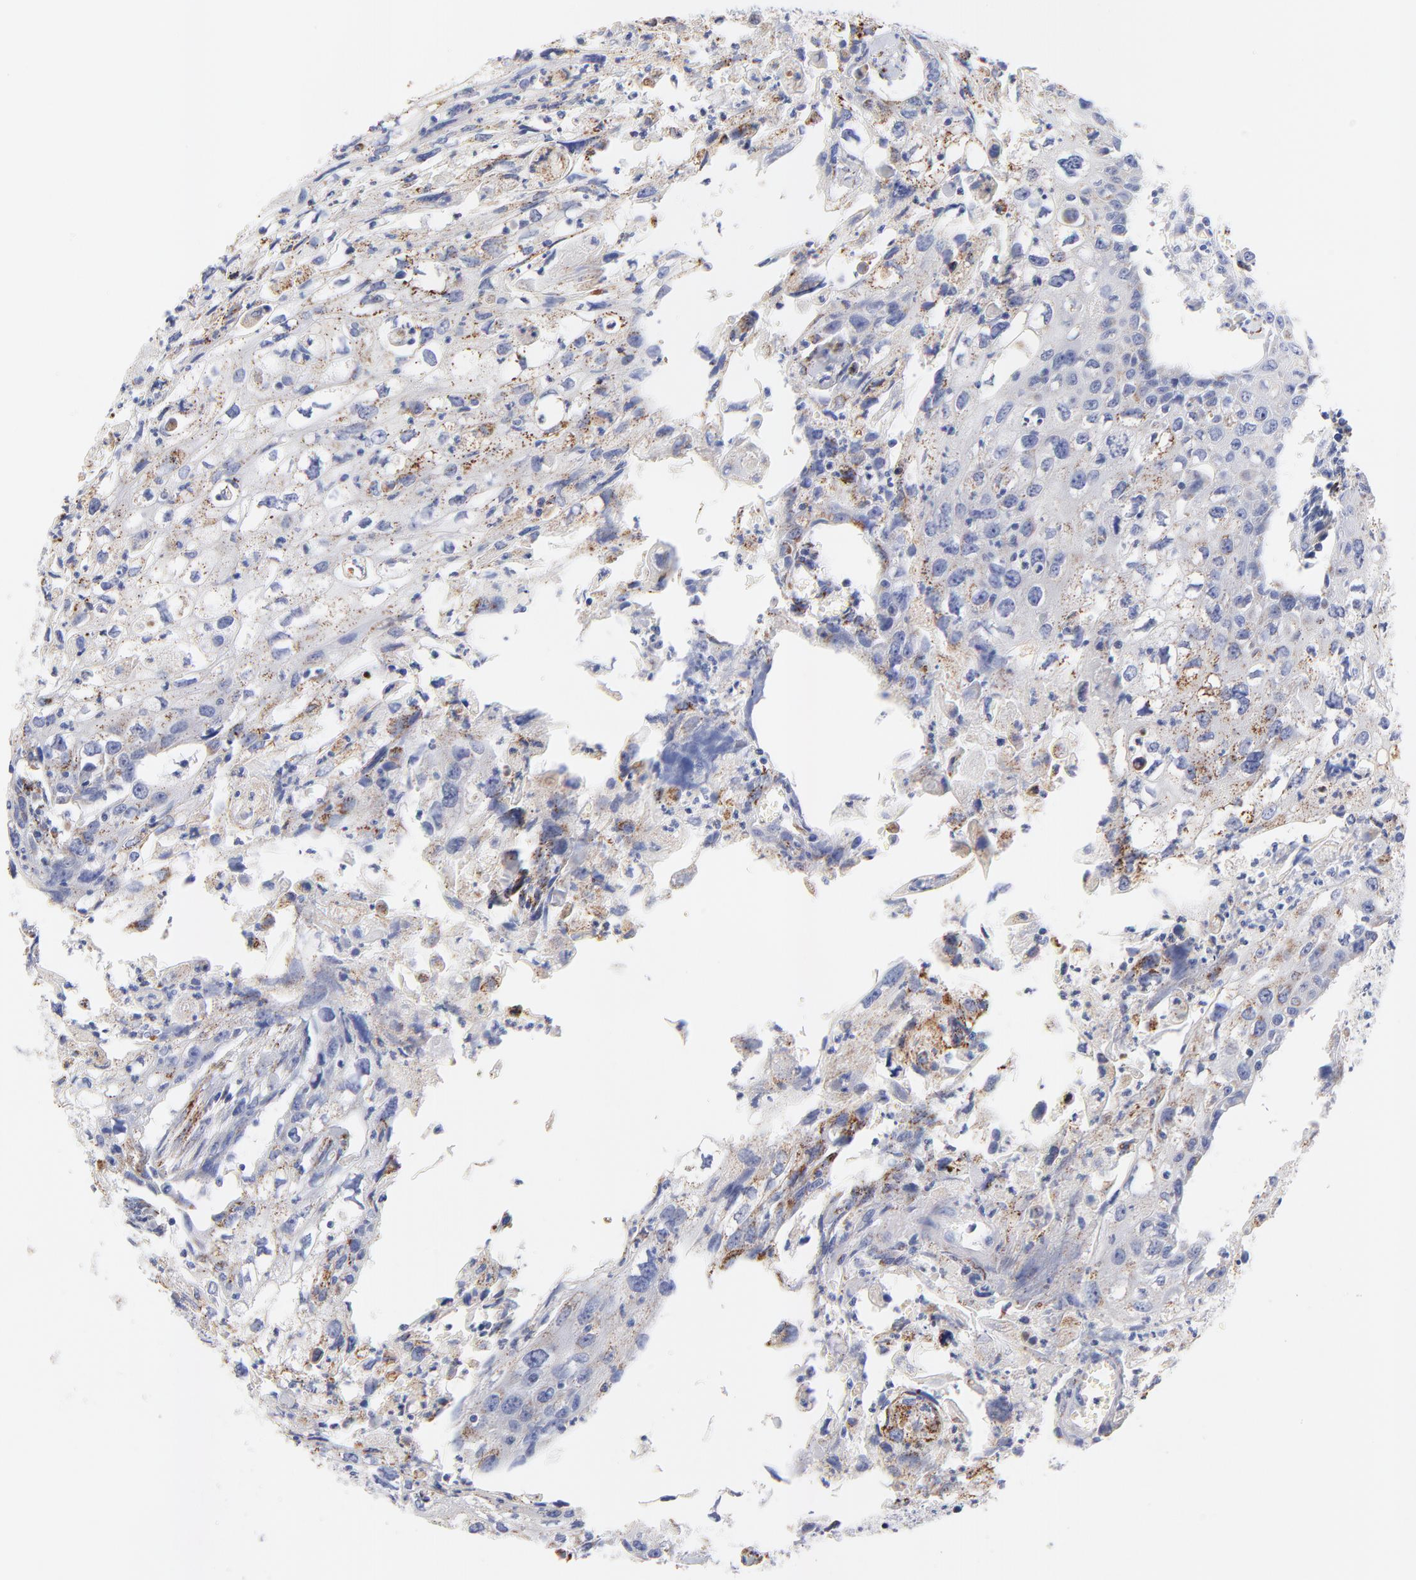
{"staining": {"intensity": "moderate", "quantity": "<25%", "location": "cytoplasmic/membranous"}, "tissue": "urothelial cancer", "cell_type": "Tumor cells", "image_type": "cancer", "snomed": [{"axis": "morphology", "description": "Urothelial carcinoma, High grade"}, {"axis": "topography", "description": "Urinary bladder"}], "caption": "DAB immunohistochemical staining of human urothelial carcinoma (high-grade) displays moderate cytoplasmic/membranous protein positivity in approximately <25% of tumor cells.", "gene": "FBXO10", "patient": {"sex": "male", "age": 54}}